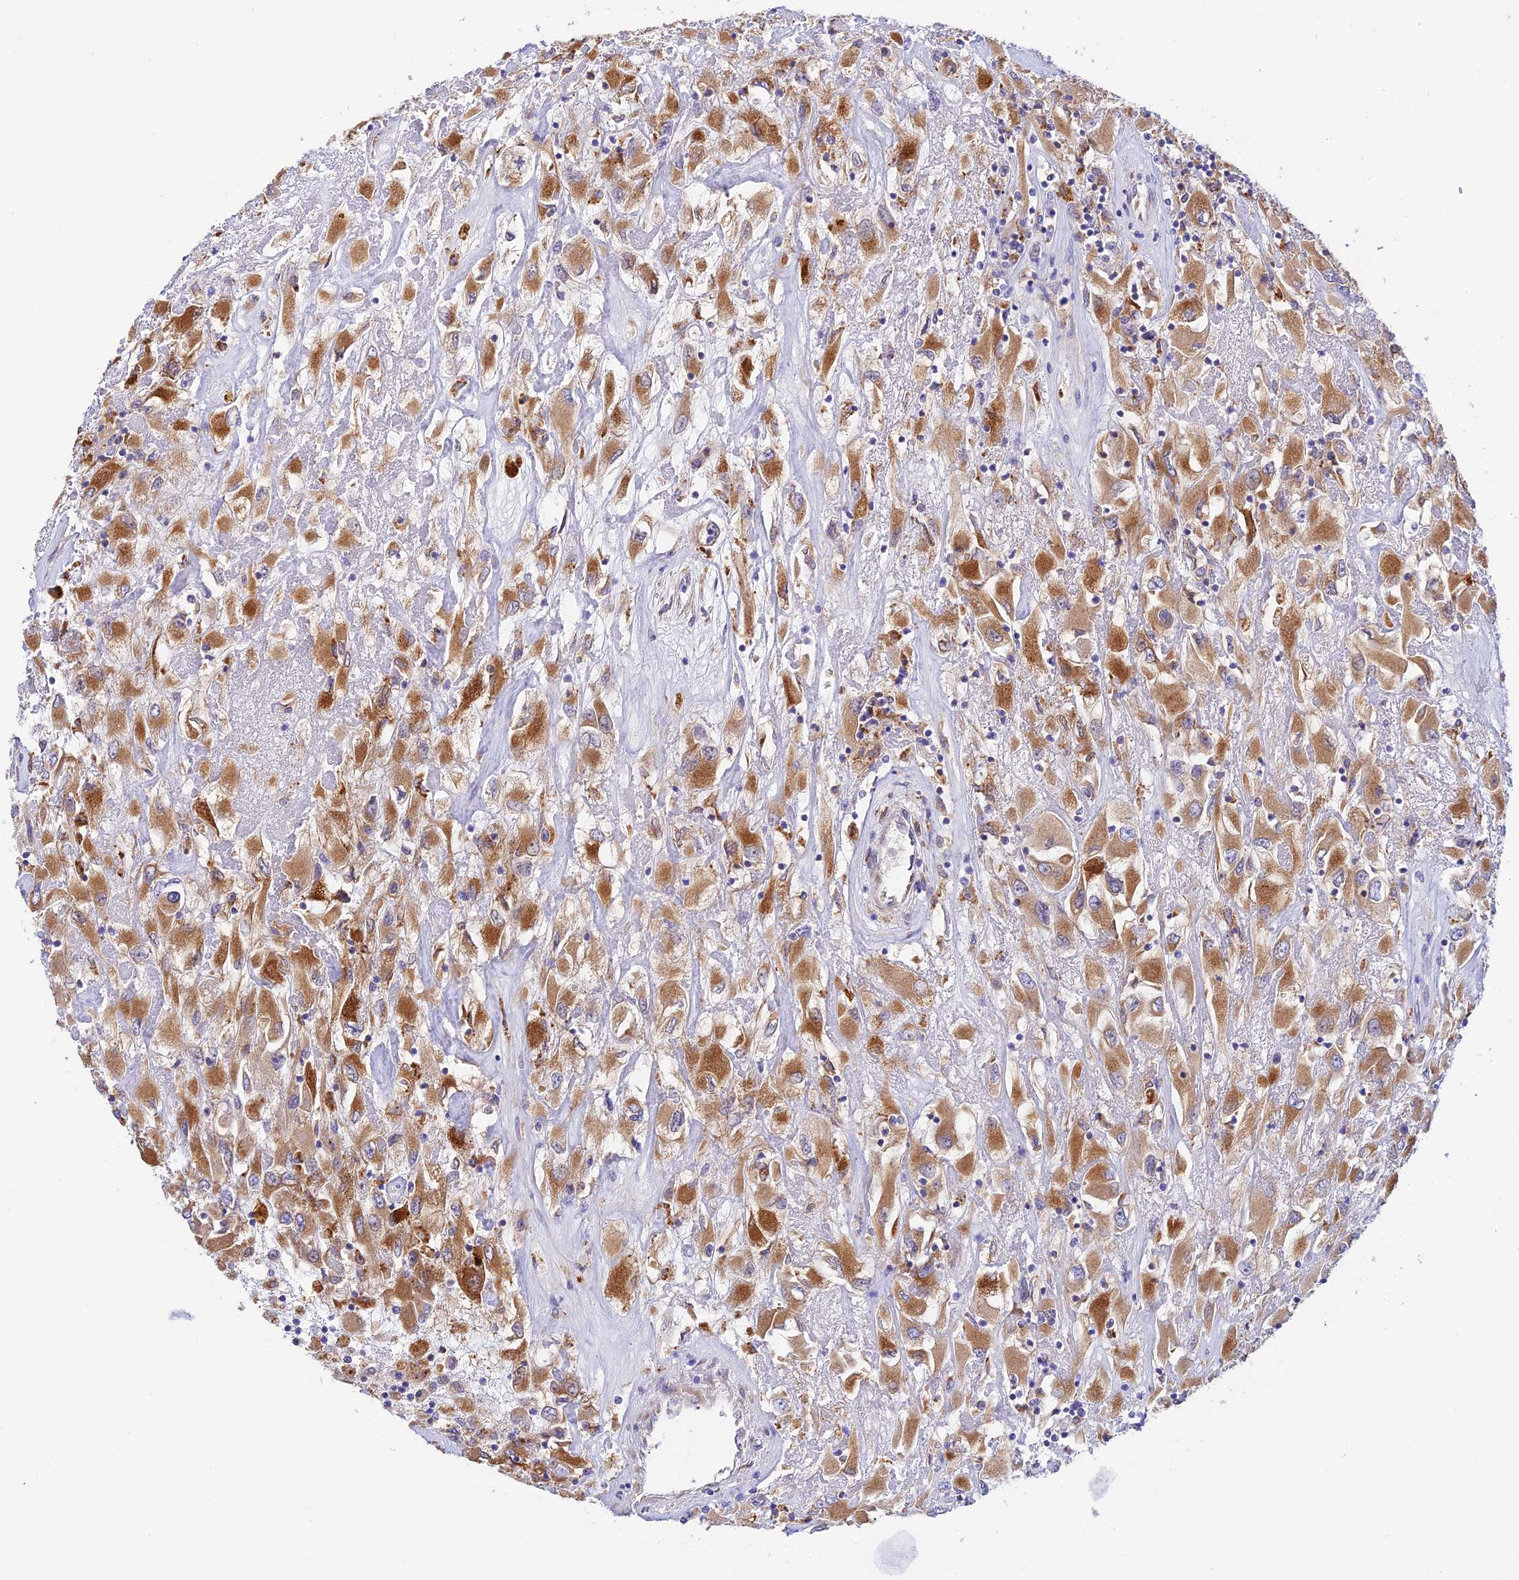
{"staining": {"intensity": "moderate", "quantity": ">75%", "location": "cytoplasmic/membranous"}, "tissue": "renal cancer", "cell_type": "Tumor cells", "image_type": "cancer", "snomed": [{"axis": "morphology", "description": "Adenocarcinoma, NOS"}, {"axis": "topography", "description": "Kidney"}], "caption": "Immunohistochemical staining of human adenocarcinoma (renal) displays medium levels of moderate cytoplasmic/membranous protein staining in approximately >75% of tumor cells. The staining was performed using DAB (3,3'-diaminobenzidine) to visualize the protein expression in brown, while the nuclei were stained in blue with hematoxylin (Magnification: 20x).", "gene": "VKORC1", "patient": {"sex": "female", "age": 52}}